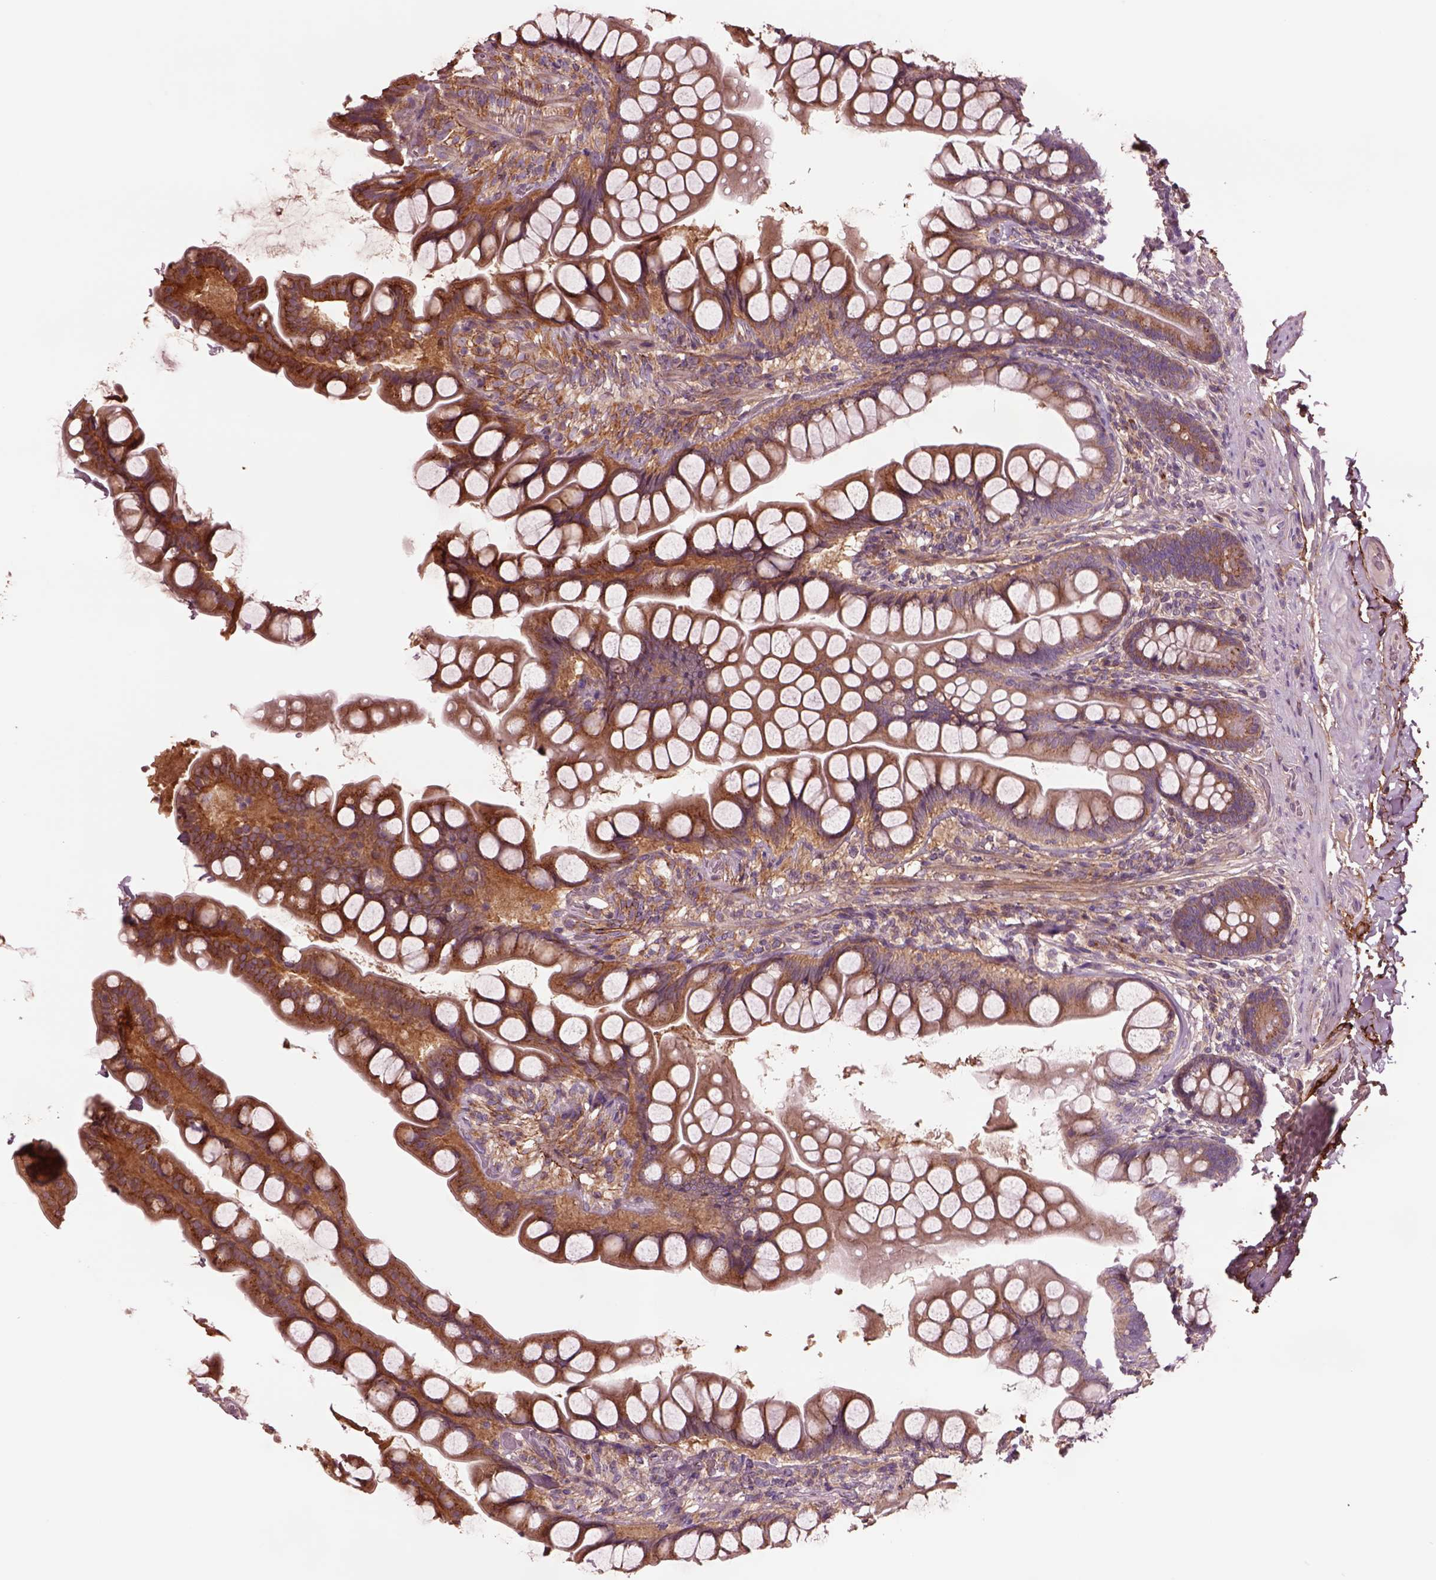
{"staining": {"intensity": "moderate", "quantity": ">75%", "location": "cytoplasmic/membranous"}, "tissue": "small intestine", "cell_type": "Glandular cells", "image_type": "normal", "snomed": [{"axis": "morphology", "description": "Normal tissue, NOS"}, {"axis": "topography", "description": "Small intestine"}], "caption": "Immunohistochemical staining of unremarkable human small intestine displays moderate cytoplasmic/membranous protein expression in about >75% of glandular cells.", "gene": "SEC23A", "patient": {"sex": "male", "age": 70}}